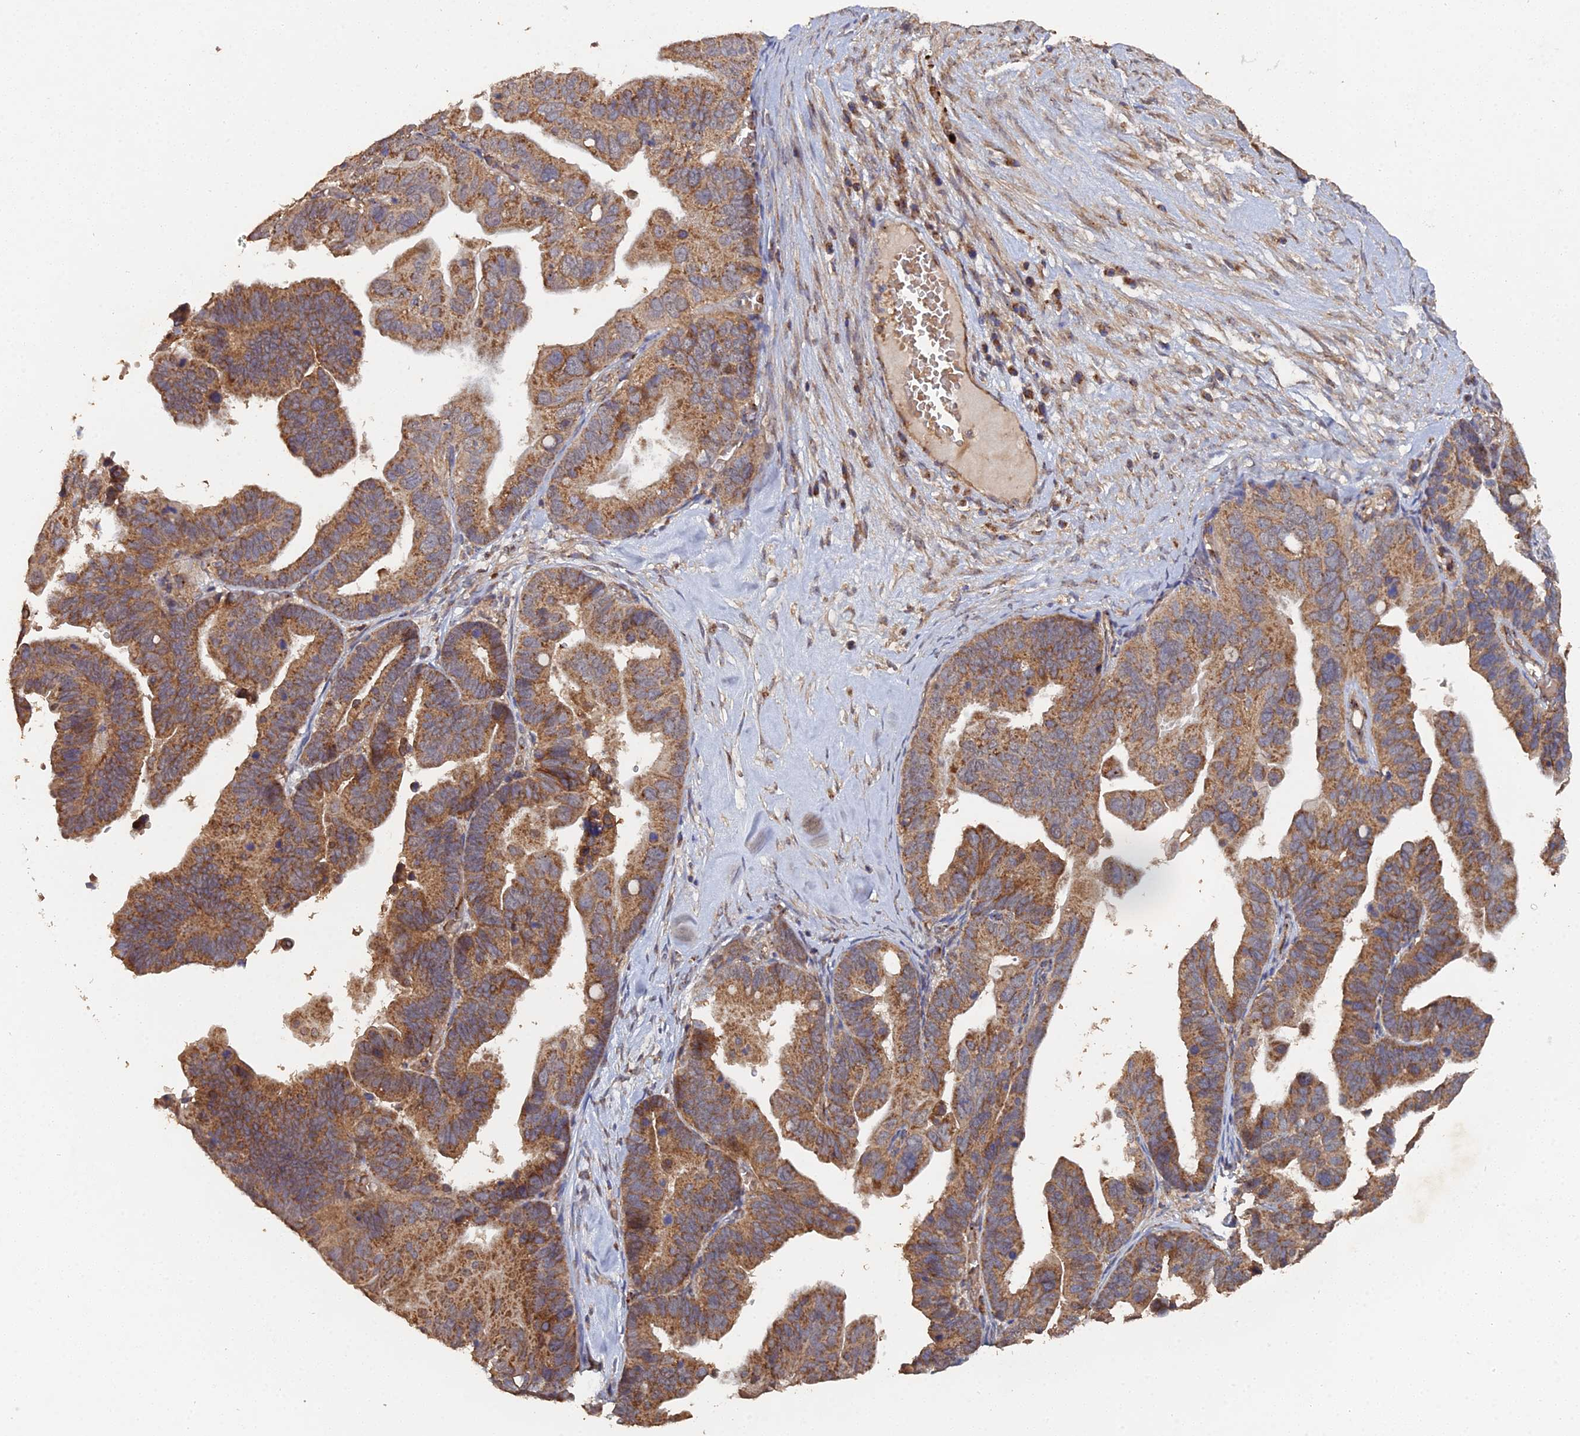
{"staining": {"intensity": "moderate", "quantity": ">75%", "location": "cytoplasmic/membranous"}, "tissue": "ovarian cancer", "cell_type": "Tumor cells", "image_type": "cancer", "snomed": [{"axis": "morphology", "description": "Cystadenocarcinoma, serous, NOS"}, {"axis": "topography", "description": "Ovary"}], "caption": "High-magnification brightfield microscopy of ovarian cancer (serous cystadenocarcinoma) stained with DAB (3,3'-diaminobenzidine) (brown) and counterstained with hematoxylin (blue). tumor cells exhibit moderate cytoplasmic/membranous expression is appreciated in approximately>75% of cells.", "gene": "SPANXN4", "patient": {"sex": "female", "age": 56}}